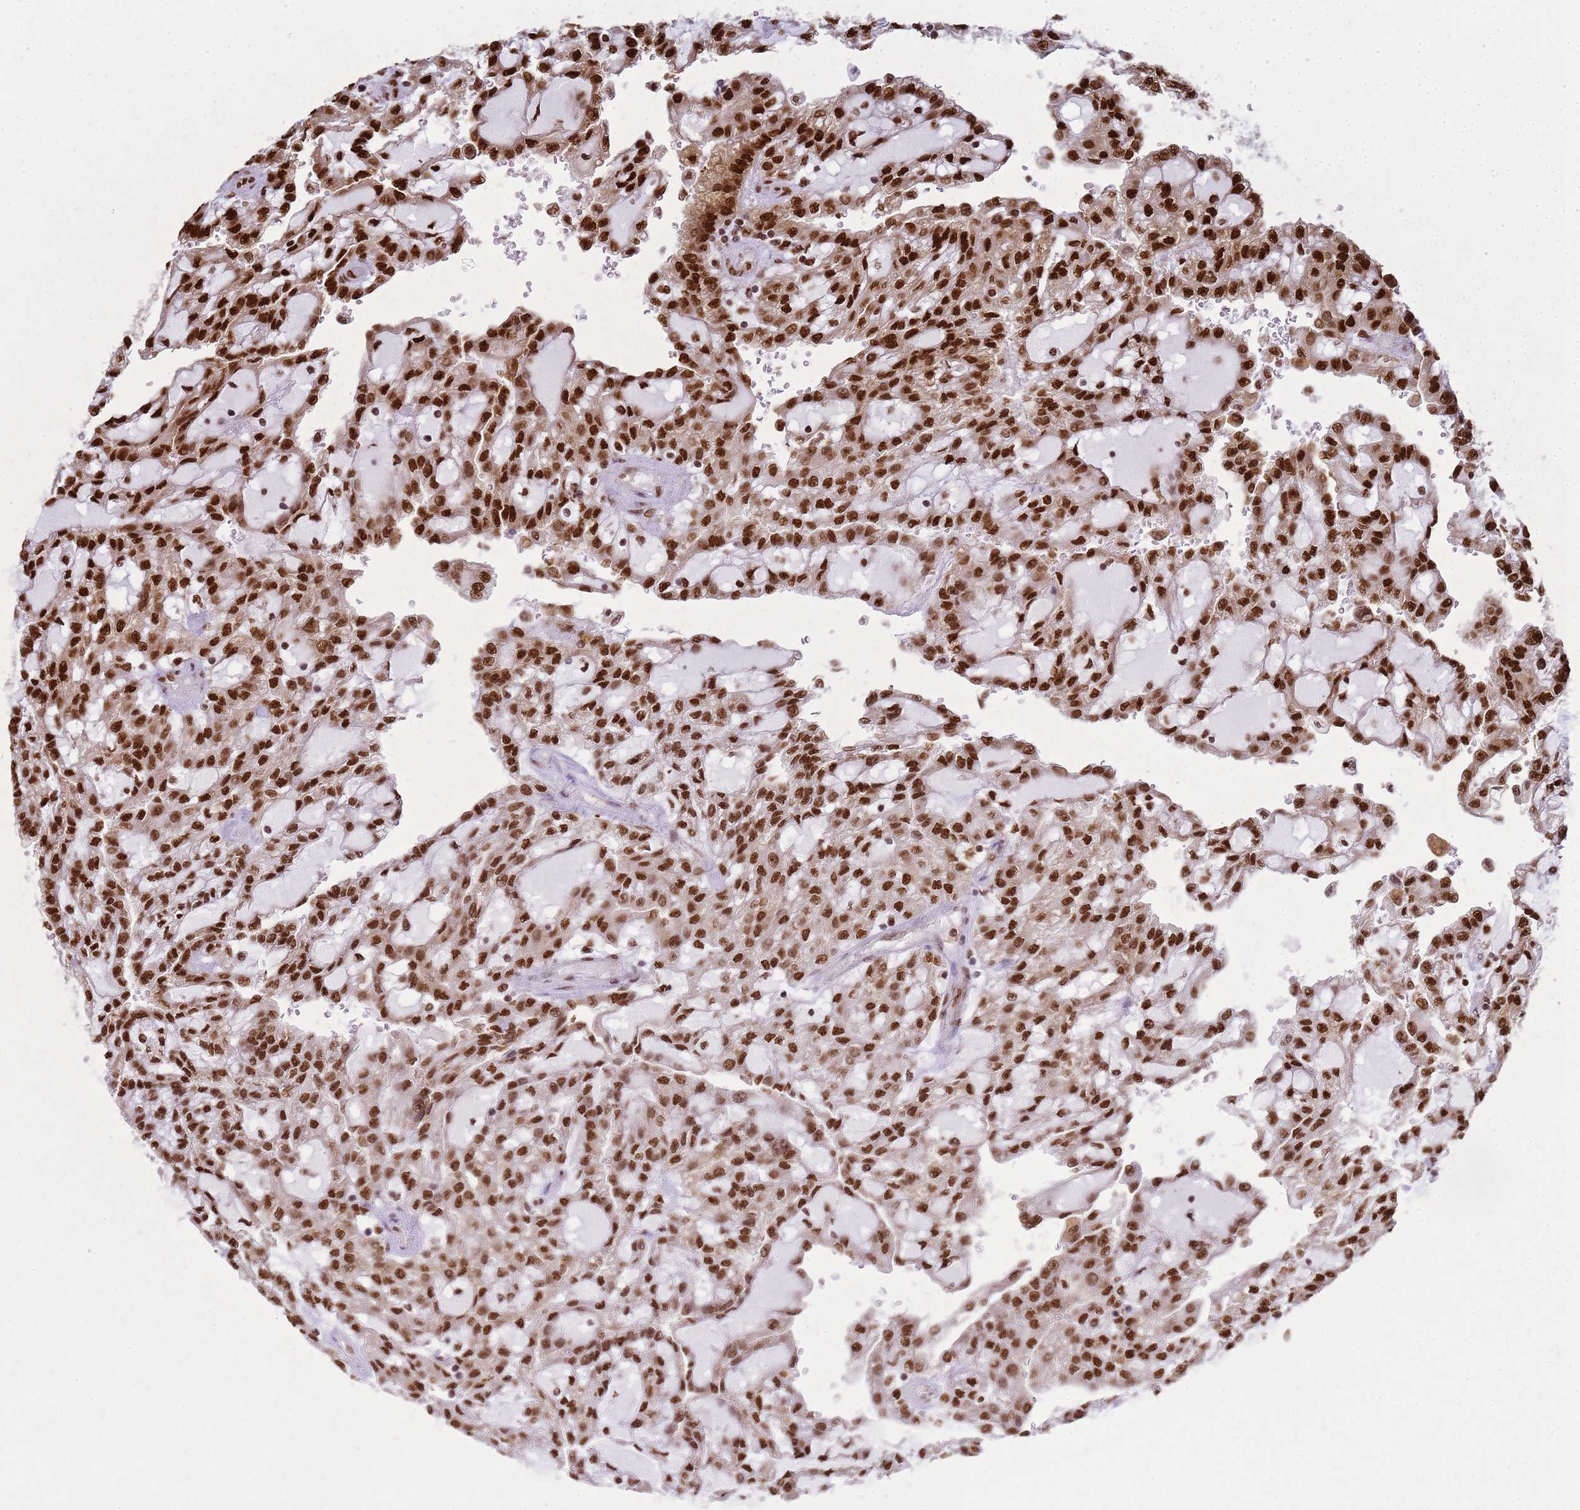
{"staining": {"intensity": "strong", "quantity": ">75%", "location": "nuclear"}, "tissue": "renal cancer", "cell_type": "Tumor cells", "image_type": "cancer", "snomed": [{"axis": "morphology", "description": "Adenocarcinoma, NOS"}, {"axis": "topography", "description": "Kidney"}], "caption": "Tumor cells display high levels of strong nuclear positivity in approximately >75% of cells in human renal cancer.", "gene": "APEX1", "patient": {"sex": "male", "age": 63}}